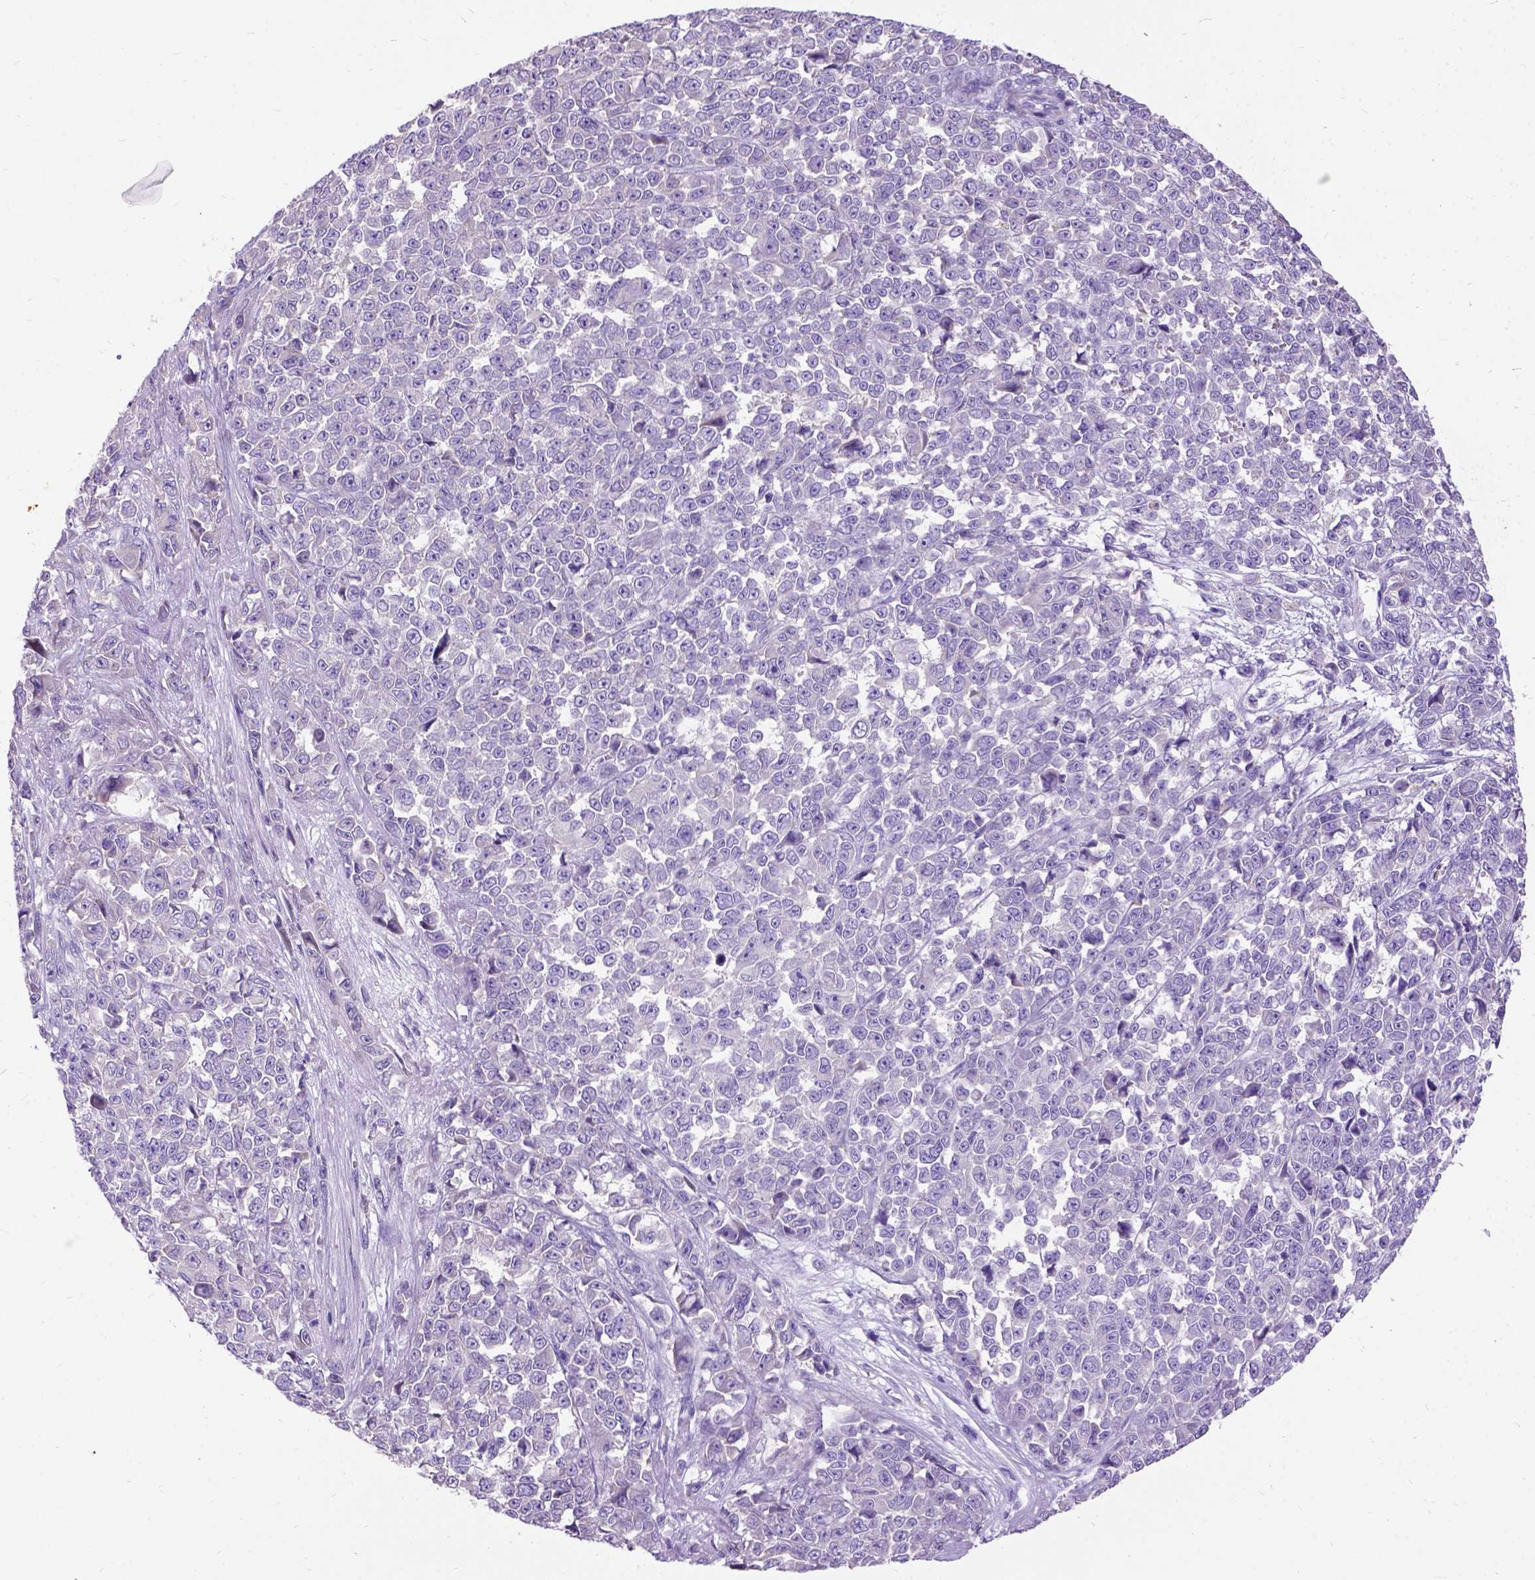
{"staining": {"intensity": "negative", "quantity": "none", "location": "none"}, "tissue": "melanoma", "cell_type": "Tumor cells", "image_type": "cancer", "snomed": [{"axis": "morphology", "description": "Malignant melanoma, NOS"}, {"axis": "topography", "description": "Skin"}], "caption": "Tumor cells show no significant protein expression in melanoma. Nuclei are stained in blue.", "gene": "CFAP54", "patient": {"sex": "female", "age": 95}}